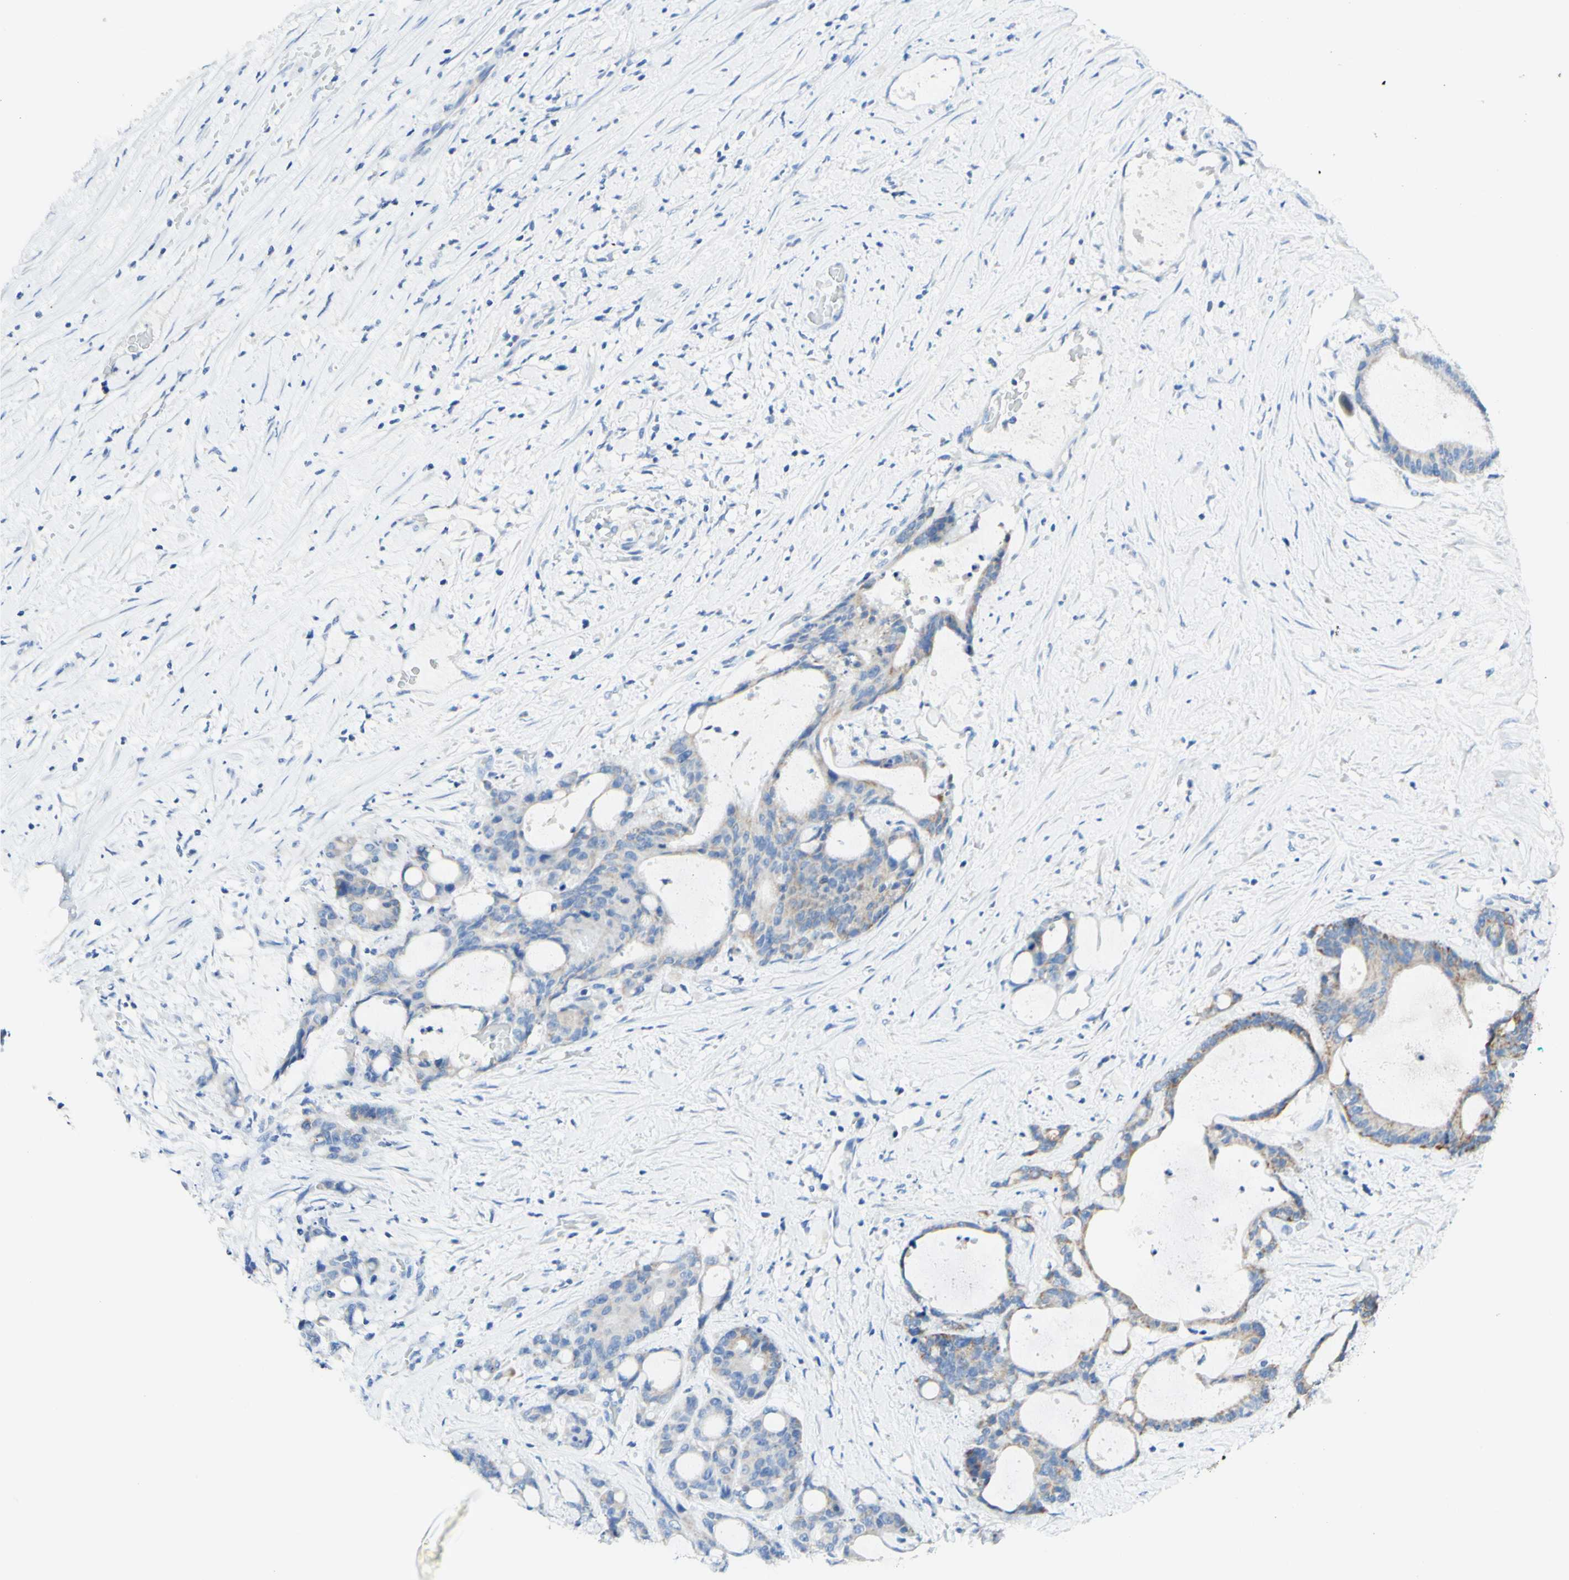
{"staining": {"intensity": "weak", "quantity": "25%-75%", "location": "cytoplasmic/membranous"}, "tissue": "liver cancer", "cell_type": "Tumor cells", "image_type": "cancer", "snomed": [{"axis": "morphology", "description": "Cholangiocarcinoma"}, {"axis": "topography", "description": "Liver"}], "caption": "Protein staining reveals weak cytoplasmic/membranous positivity in about 25%-75% of tumor cells in liver cancer.", "gene": "ARMC10", "patient": {"sex": "female", "age": 73}}